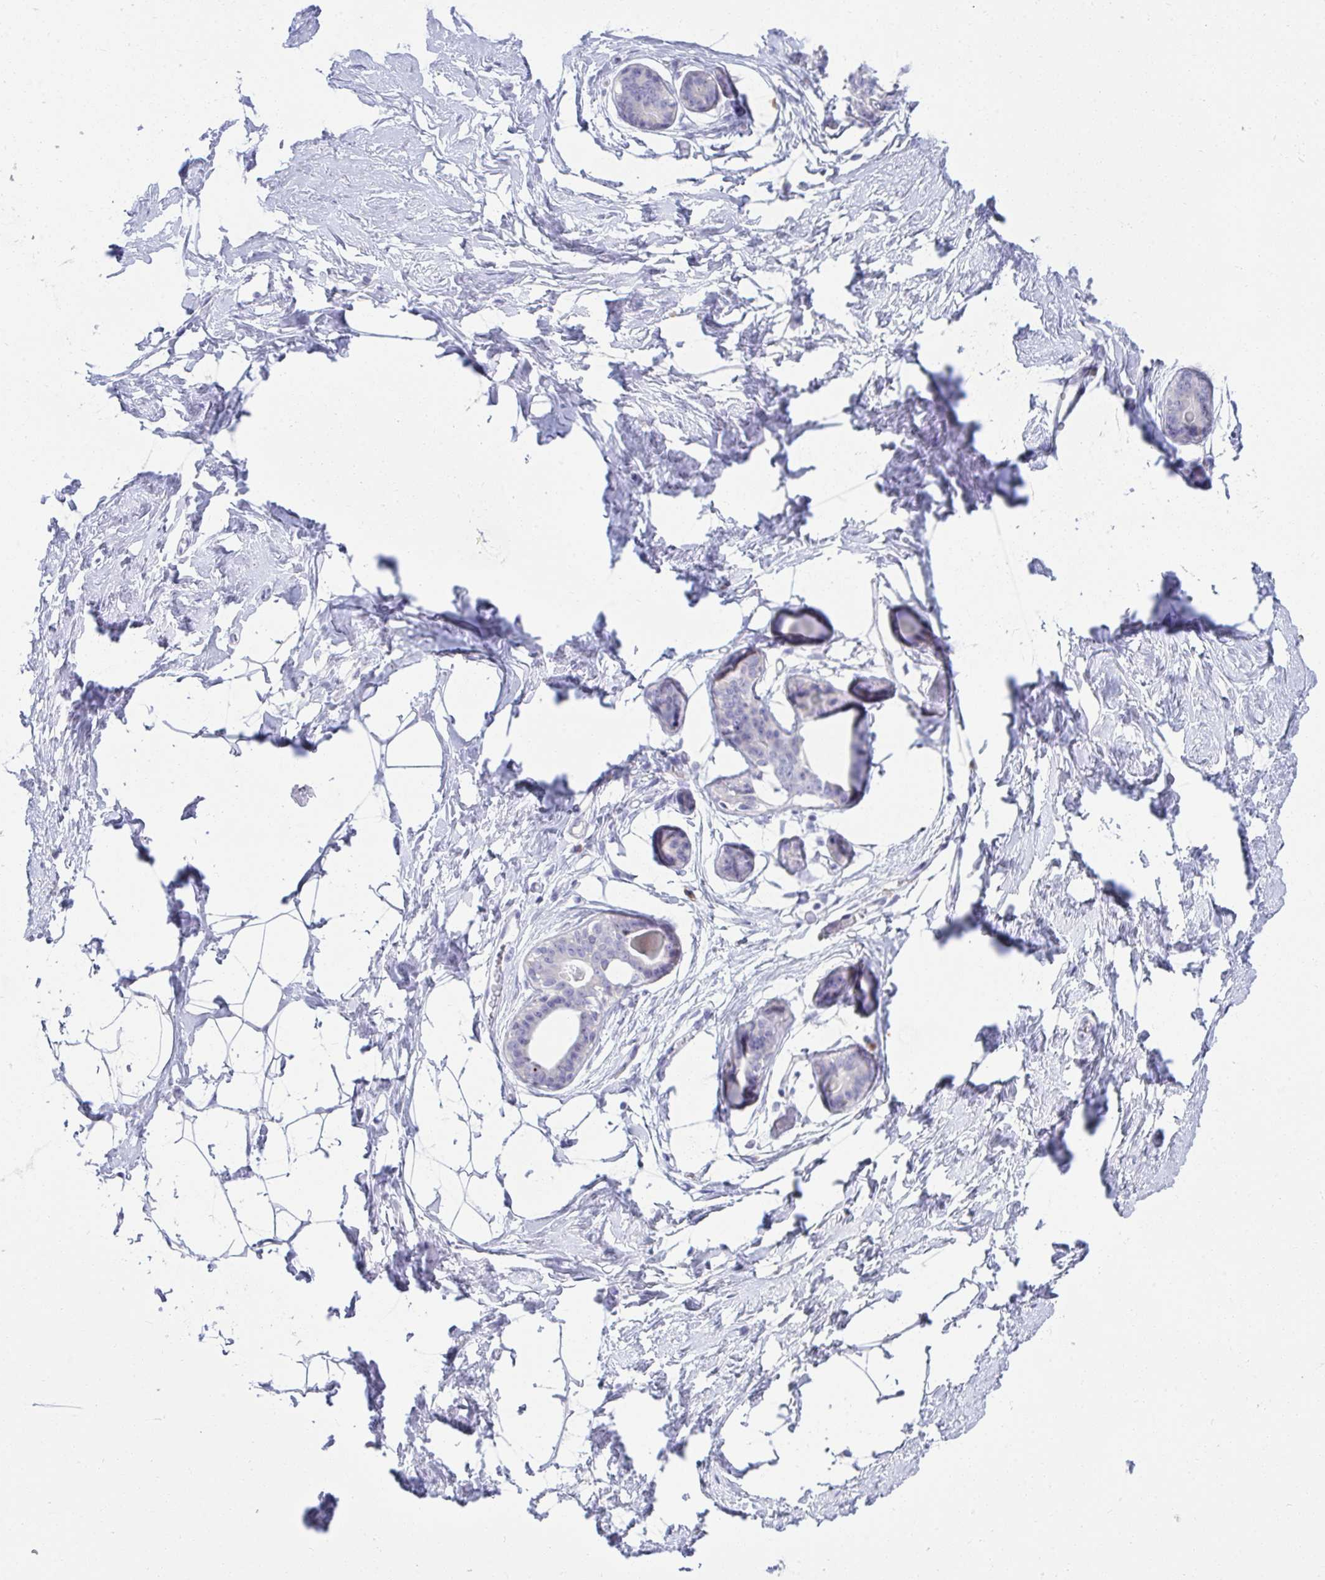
{"staining": {"intensity": "negative", "quantity": "none", "location": "none"}, "tissue": "breast", "cell_type": "Adipocytes", "image_type": "normal", "snomed": [{"axis": "morphology", "description": "Normal tissue, NOS"}, {"axis": "topography", "description": "Breast"}], "caption": "Immunohistochemistry of unremarkable breast reveals no expression in adipocytes.", "gene": "FASLG", "patient": {"sex": "female", "age": 45}}